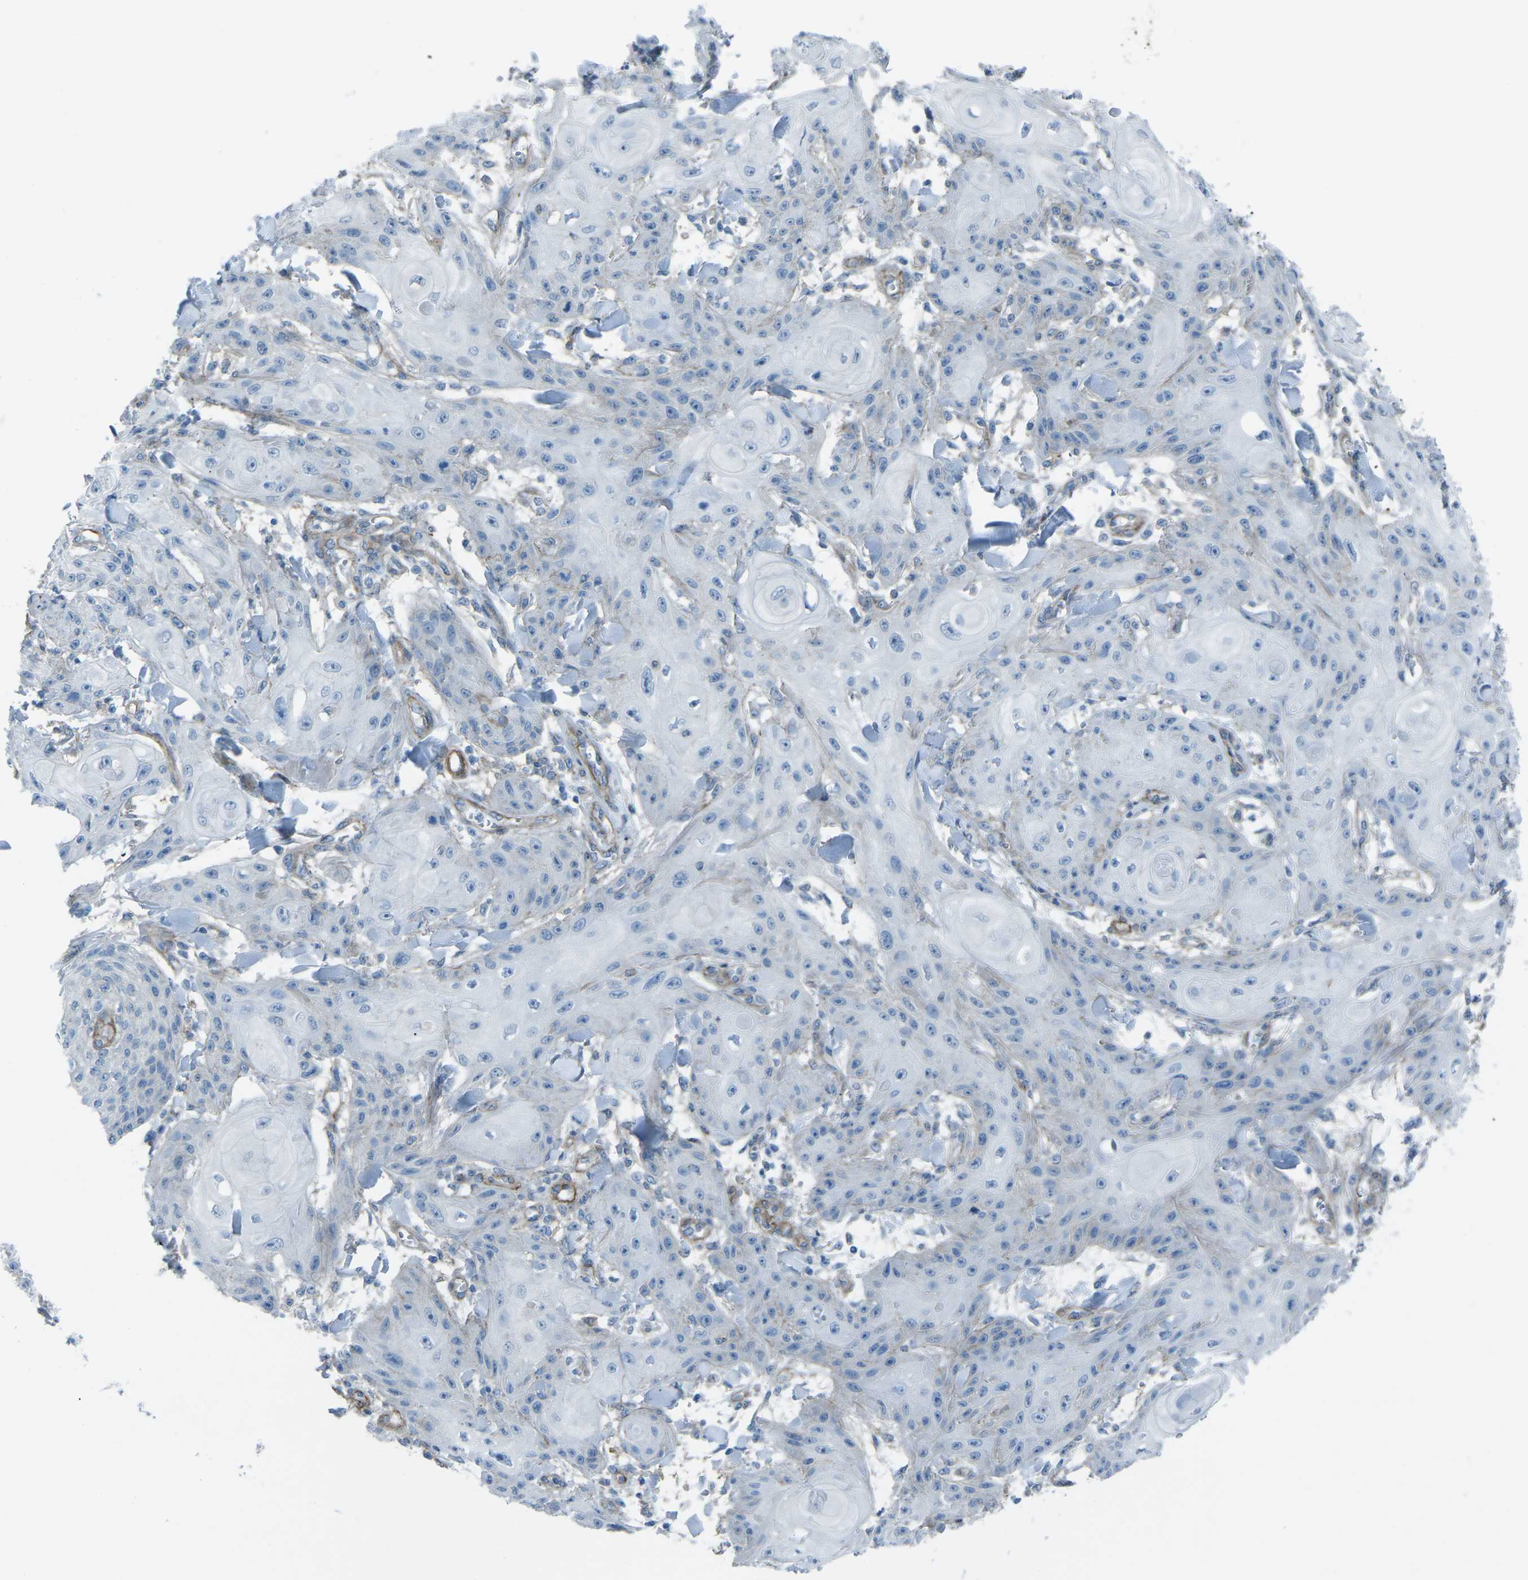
{"staining": {"intensity": "negative", "quantity": "none", "location": "none"}, "tissue": "skin cancer", "cell_type": "Tumor cells", "image_type": "cancer", "snomed": [{"axis": "morphology", "description": "Squamous cell carcinoma, NOS"}, {"axis": "topography", "description": "Skin"}], "caption": "Immunohistochemistry histopathology image of neoplastic tissue: skin cancer stained with DAB (3,3'-diaminobenzidine) exhibits no significant protein positivity in tumor cells.", "gene": "UTRN", "patient": {"sex": "male", "age": 74}}